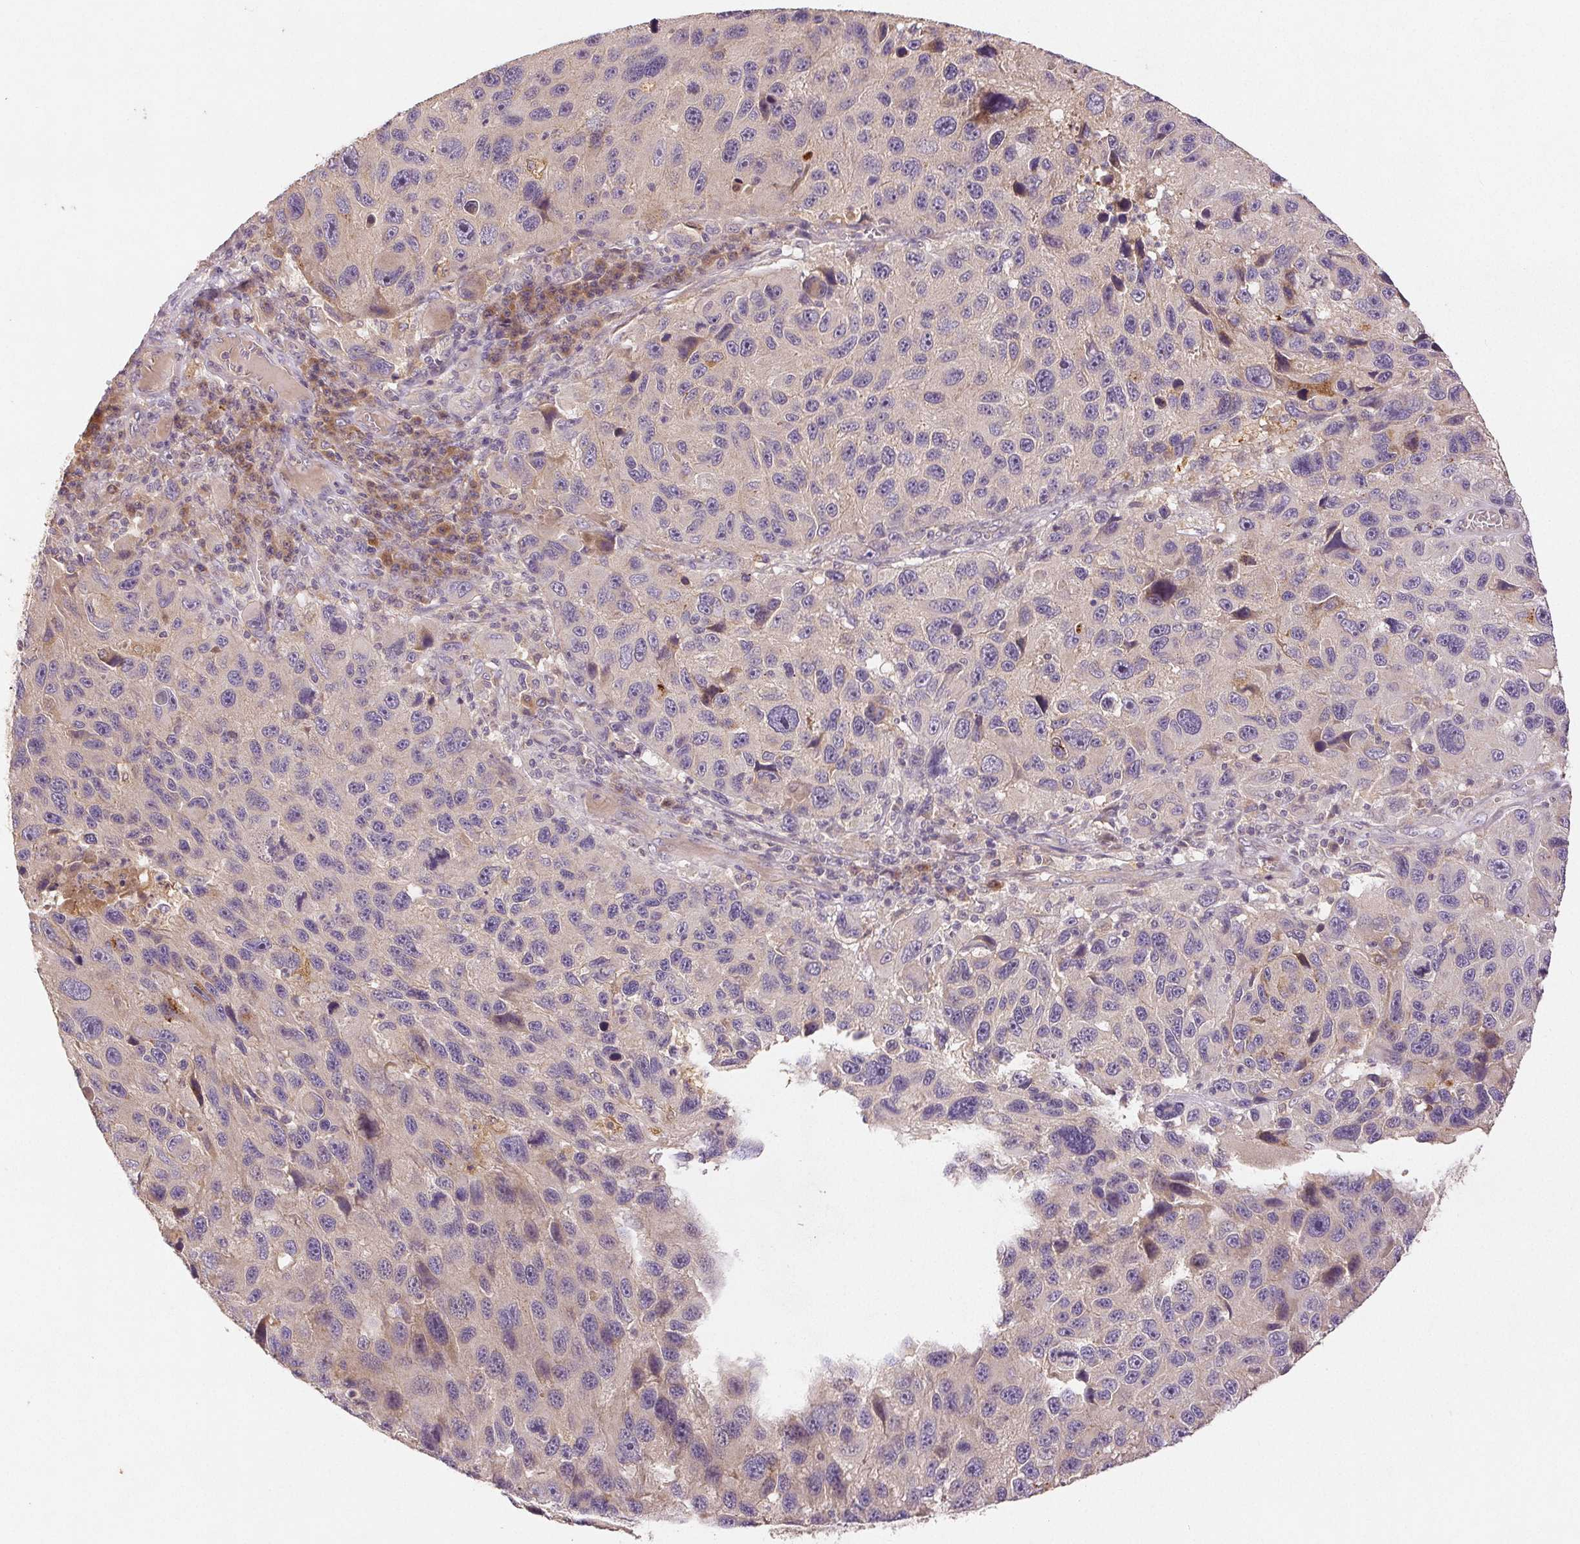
{"staining": {"intensity": "negative", "quantity": "none", "location": "none"}, "tissue": "melanoma", "cell_type": "Tumor cells", "image_type": "cancer", "snomed": [{"axis": "morphology", "description": "Malignant melanoma, NOS"}, {"axis": "topography", "description": "Skin"}], "caption": "IHC of human malignant melanoma demonstrates no positivity in tumor cells.", "gene": "YIF1B", "patient": {"sex": "male", "age": 53}}